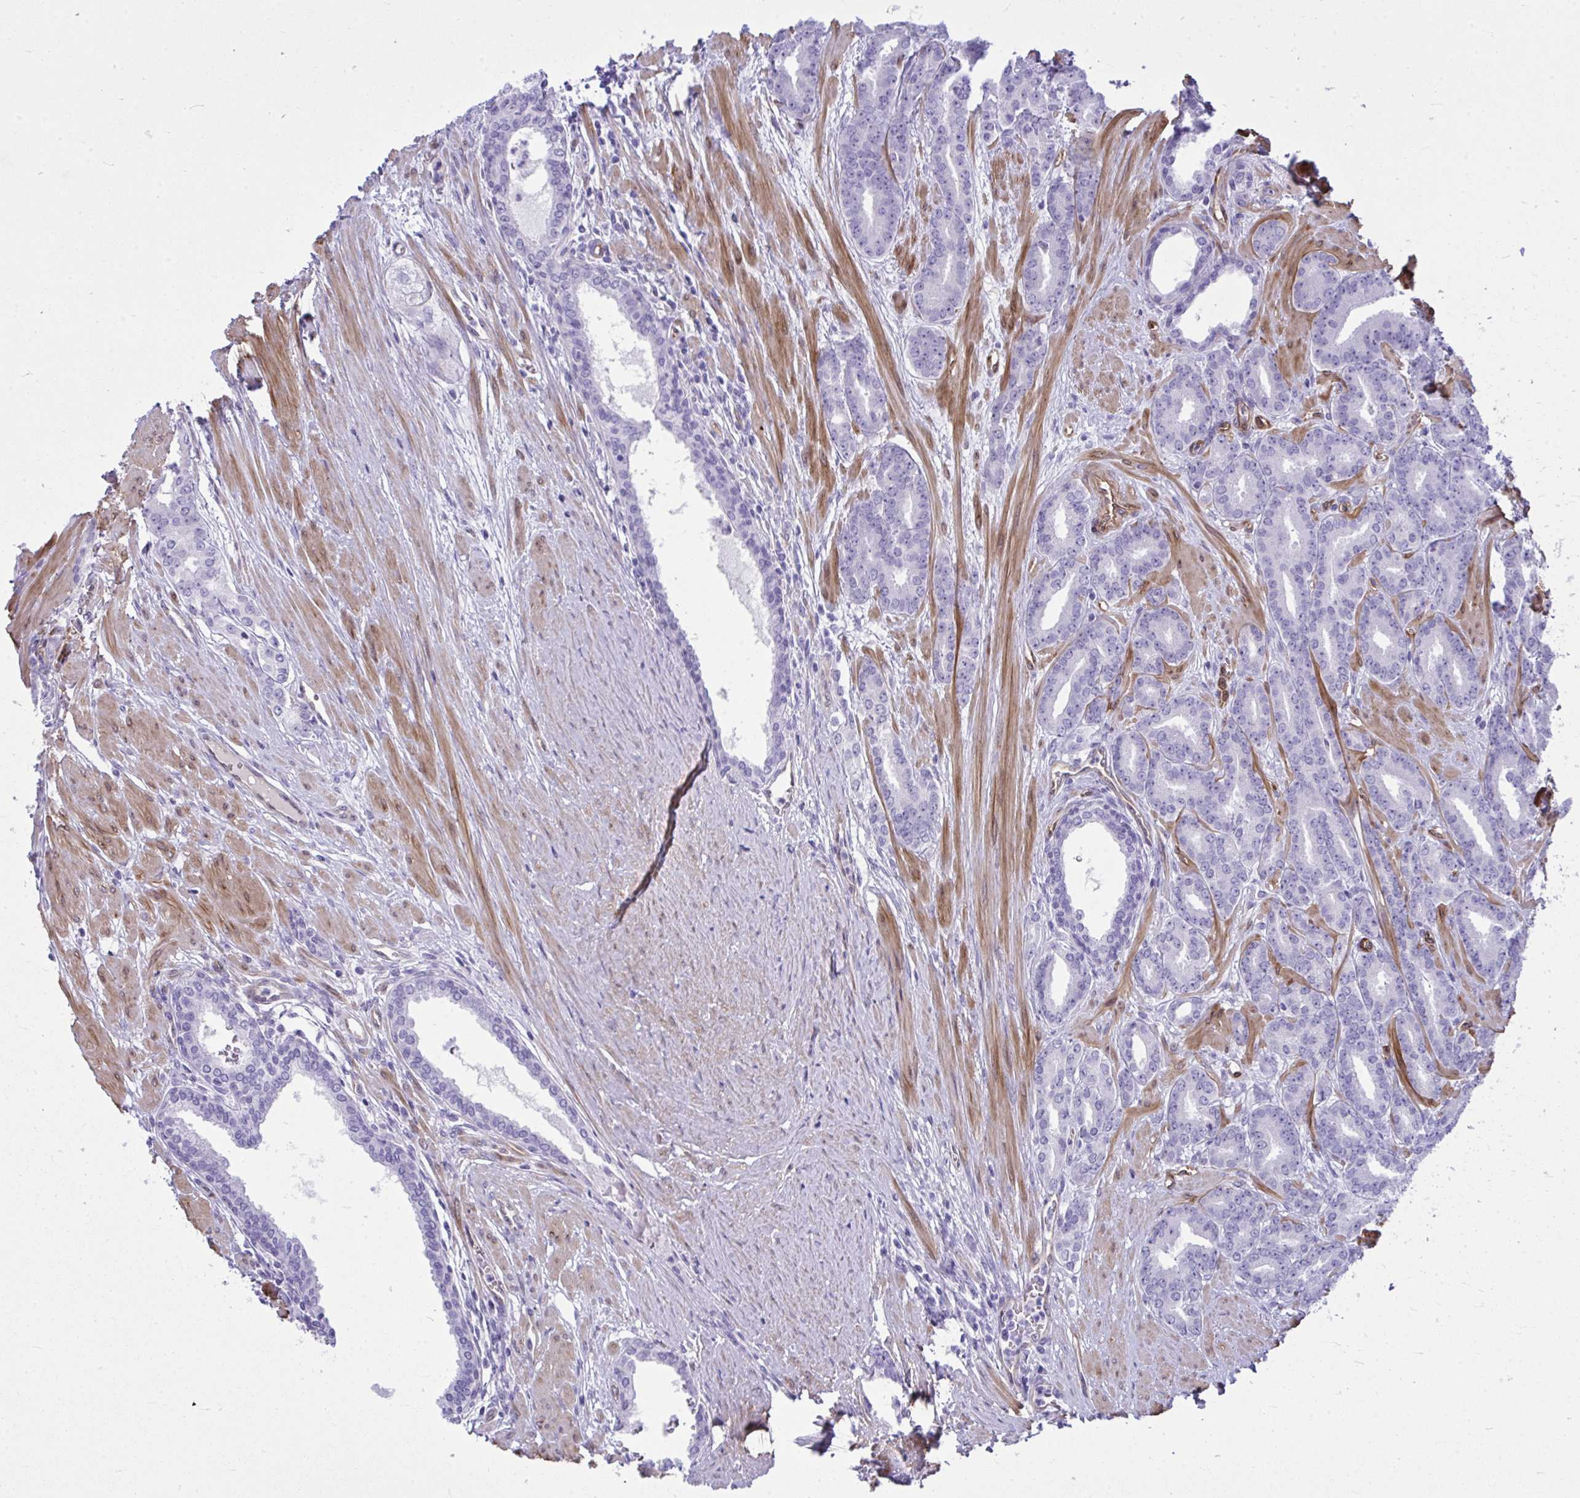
{"staining": {"intensity": "negative", "quantity": "none", "location": "none"}, "tissue": "prostate cancer", "cell_type": "Tumor cells", "image_type": "cancer", "snomed": [{"axis": "morphology", "description": "Adenocarcinoma, High grade"}, {"axis": "topography", "description": "Prostate"}], "caption": "This is an IHC micrograph of prostate adenocarcinoma (high-grade). There is no positivity in tumor cells.", "gene": "LIMS2", "patient": {"sex": "male", "age": 60}}